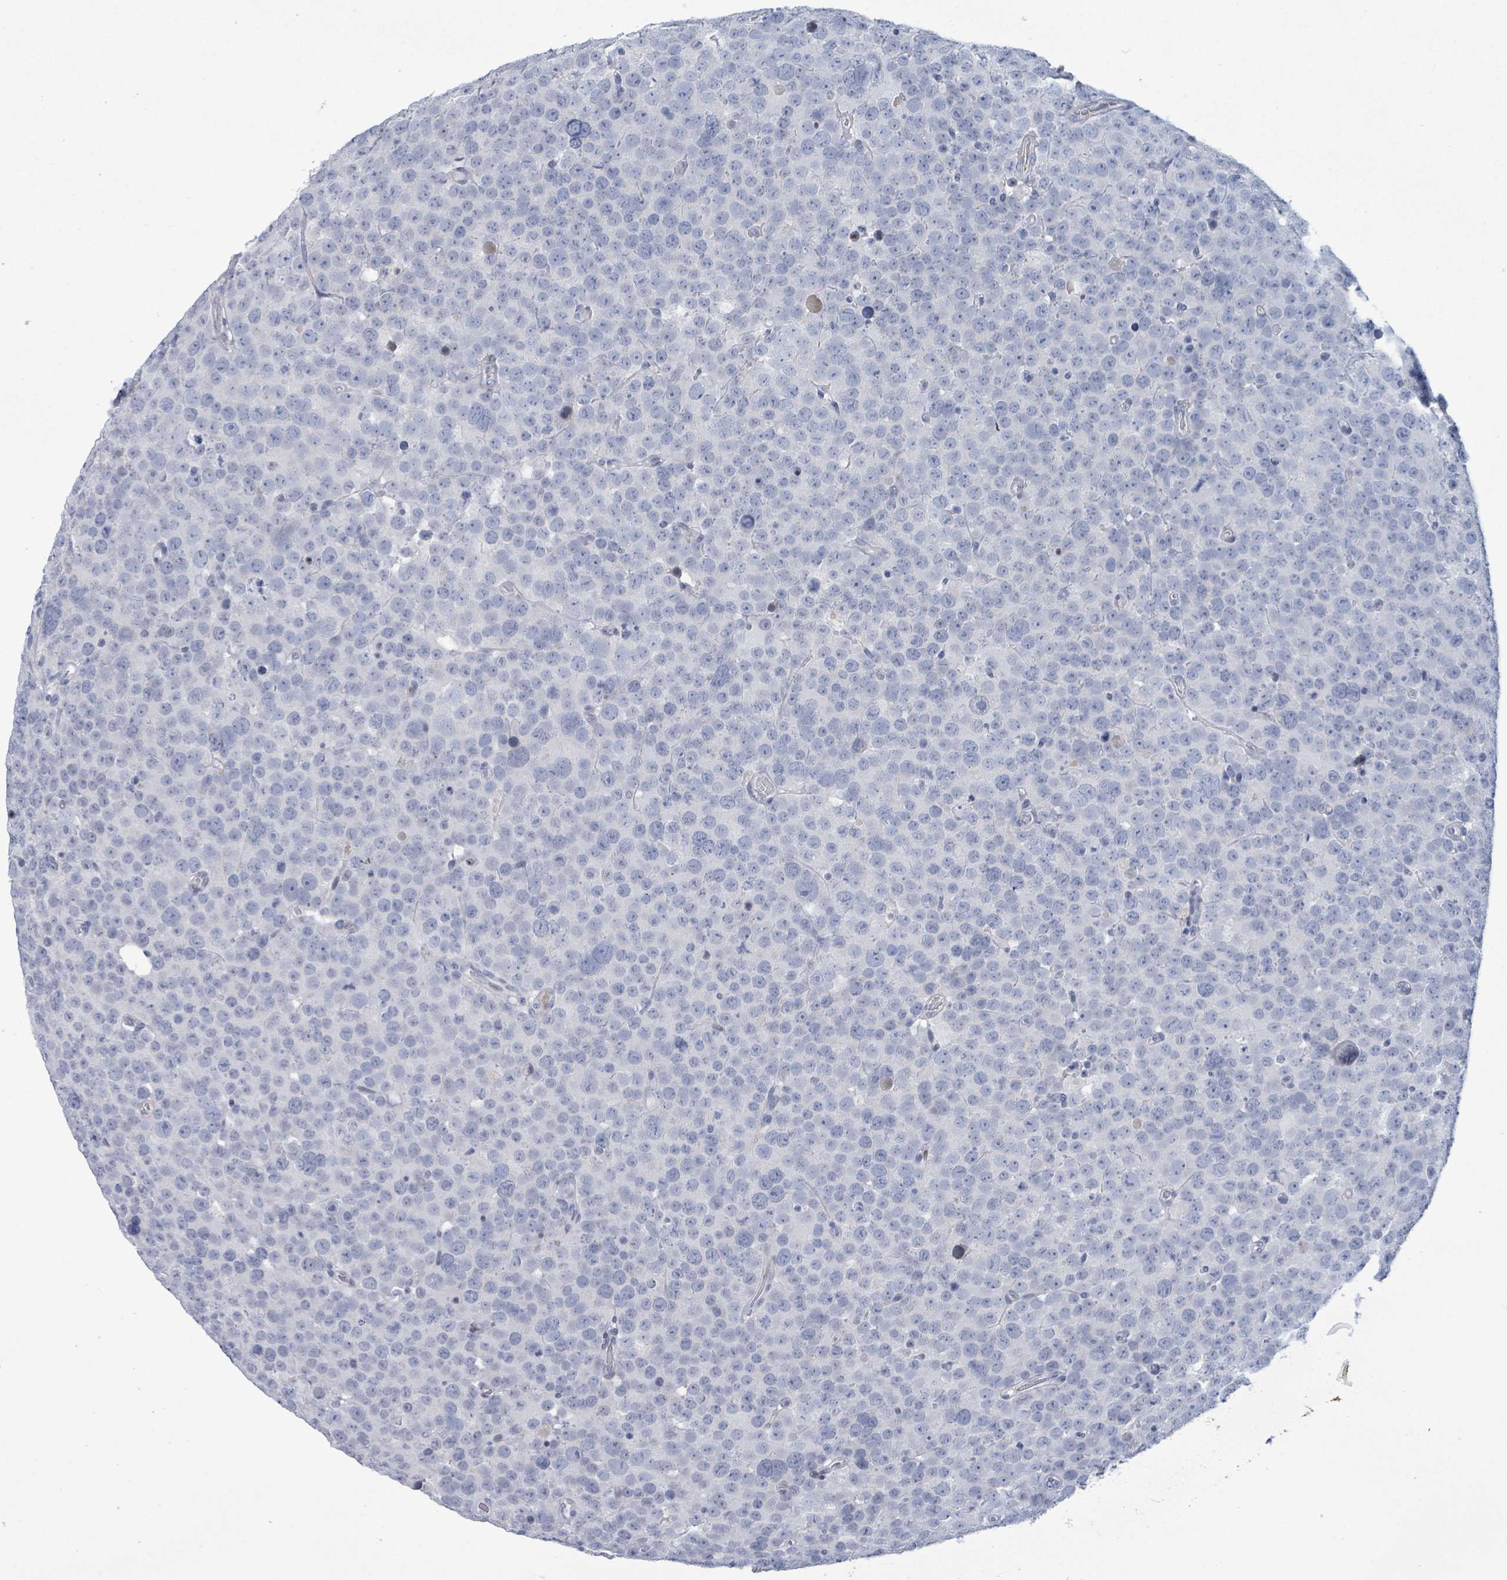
{"staining": {"intensity": "negative", "quantity": "none", "location": "none"}, "tissue": "testis cancer", "cell_type": "Tumor cells", "image_type": "cancer", "snomed": [{"axis": "morphology", "description": "Seminoma, NOS"}, {"axis": "topography", "description": "Testis"}], "caption": "Immunohistochemistry histopathology image of neoplastic tissue: human seminoma (testis) stained with DAB (3,3'-diaminobenzidine) shows no significant protein staining in tumor cells. (Stains: DAB IHC with hematoxylin counter stain, Microscopy: brightfield microscopy at high magnification).", "gene": "NTN3", "patient": {"sex": "male", "age": 71}}